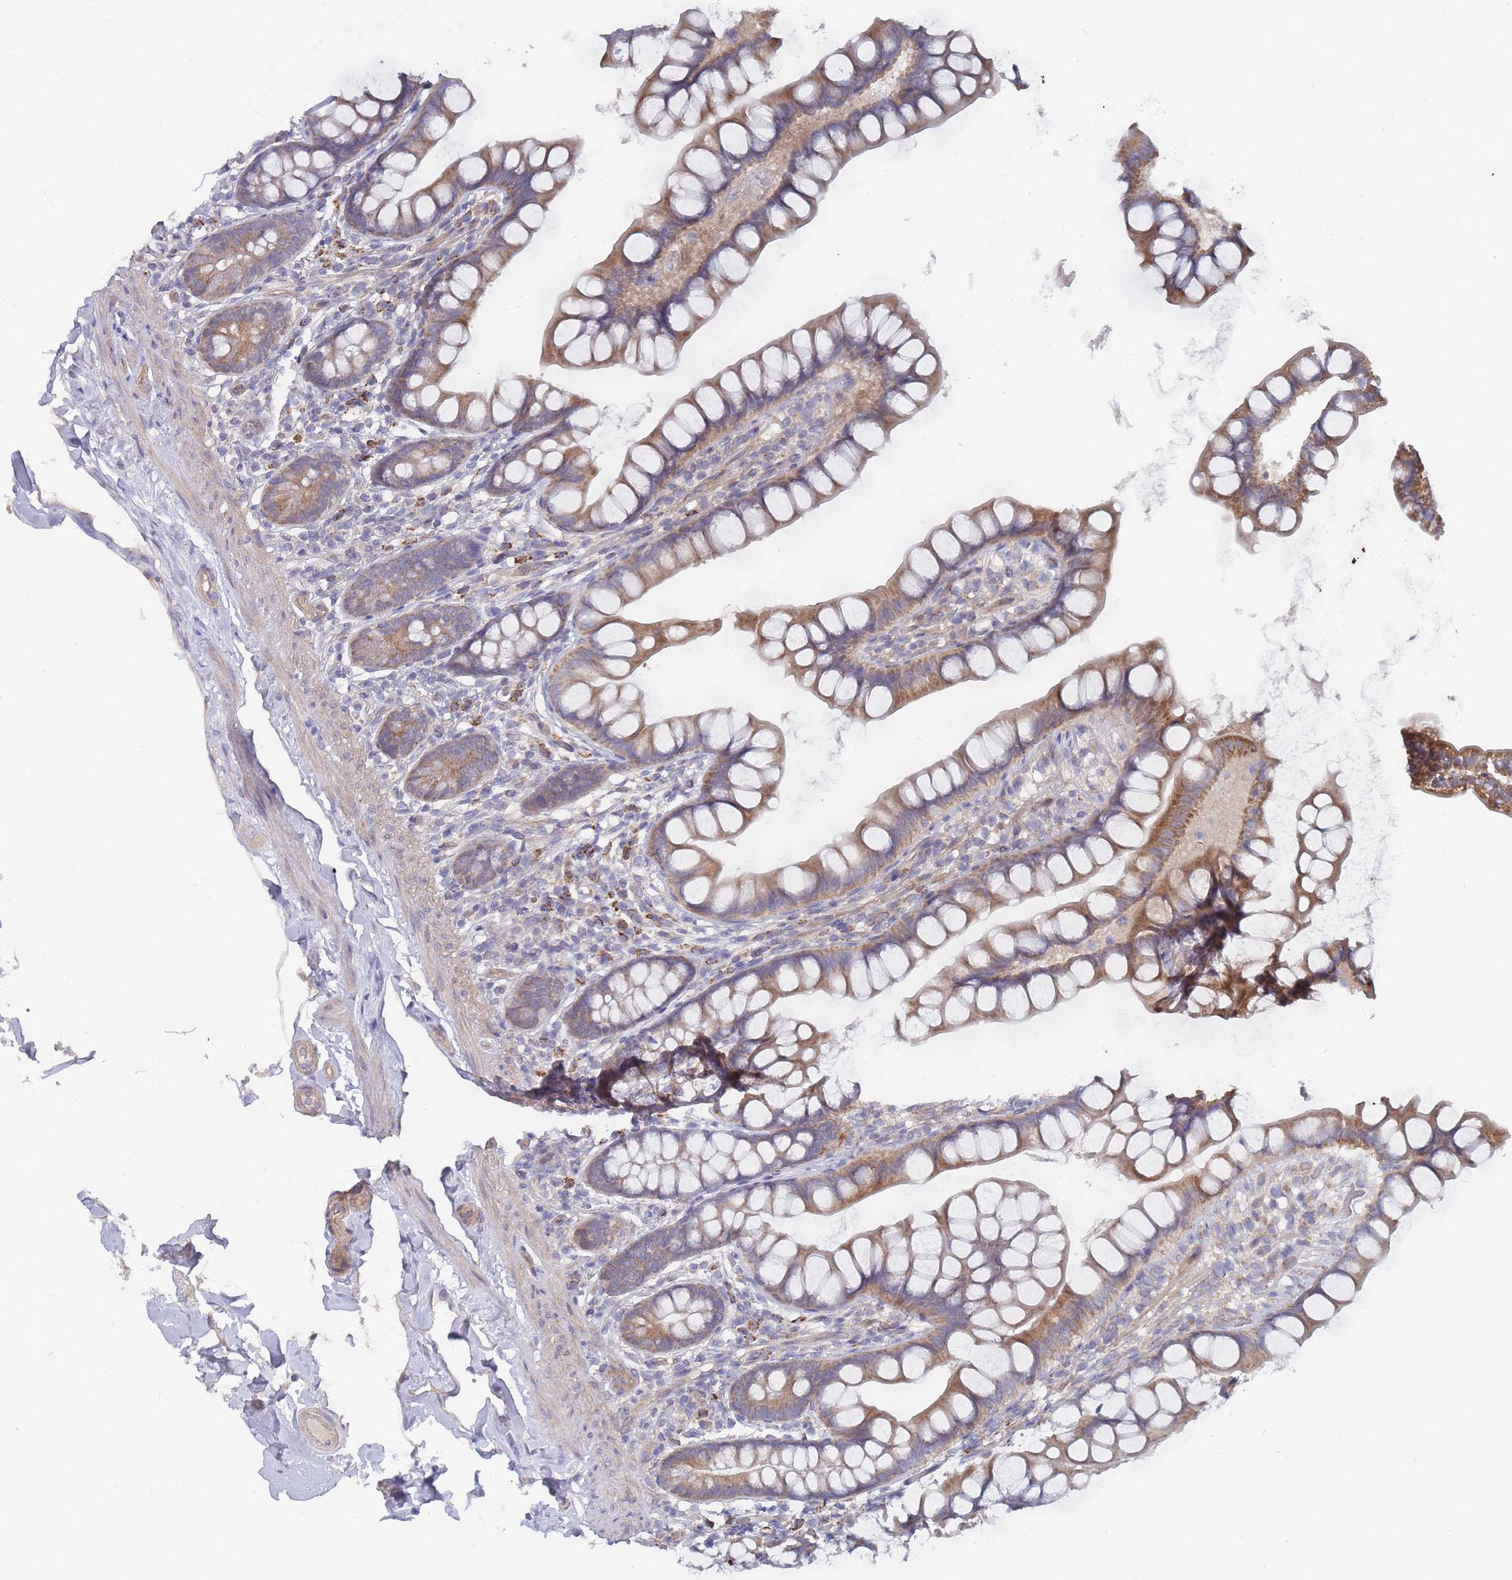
{"staining": {"intensity": "moderate", "quantity": ">75%", "location": "cytoplasmic/membranous"}, "tissue": "small intestine", "cell_type": "Glandular cells", "image_type": "normal", "snomed": [{"axis": "morphology", "description": "Normal tissue, NOS"}, {"axis": "topography", "description": "Small intestine"}], "caption": "Small intestine stained with a brown dye exhibits moderate cytoplasmic/membranous positive expression in about >75% of glandular cells.", "gene": "NUB1", "patient": {"sex": "male", "age": 70}}